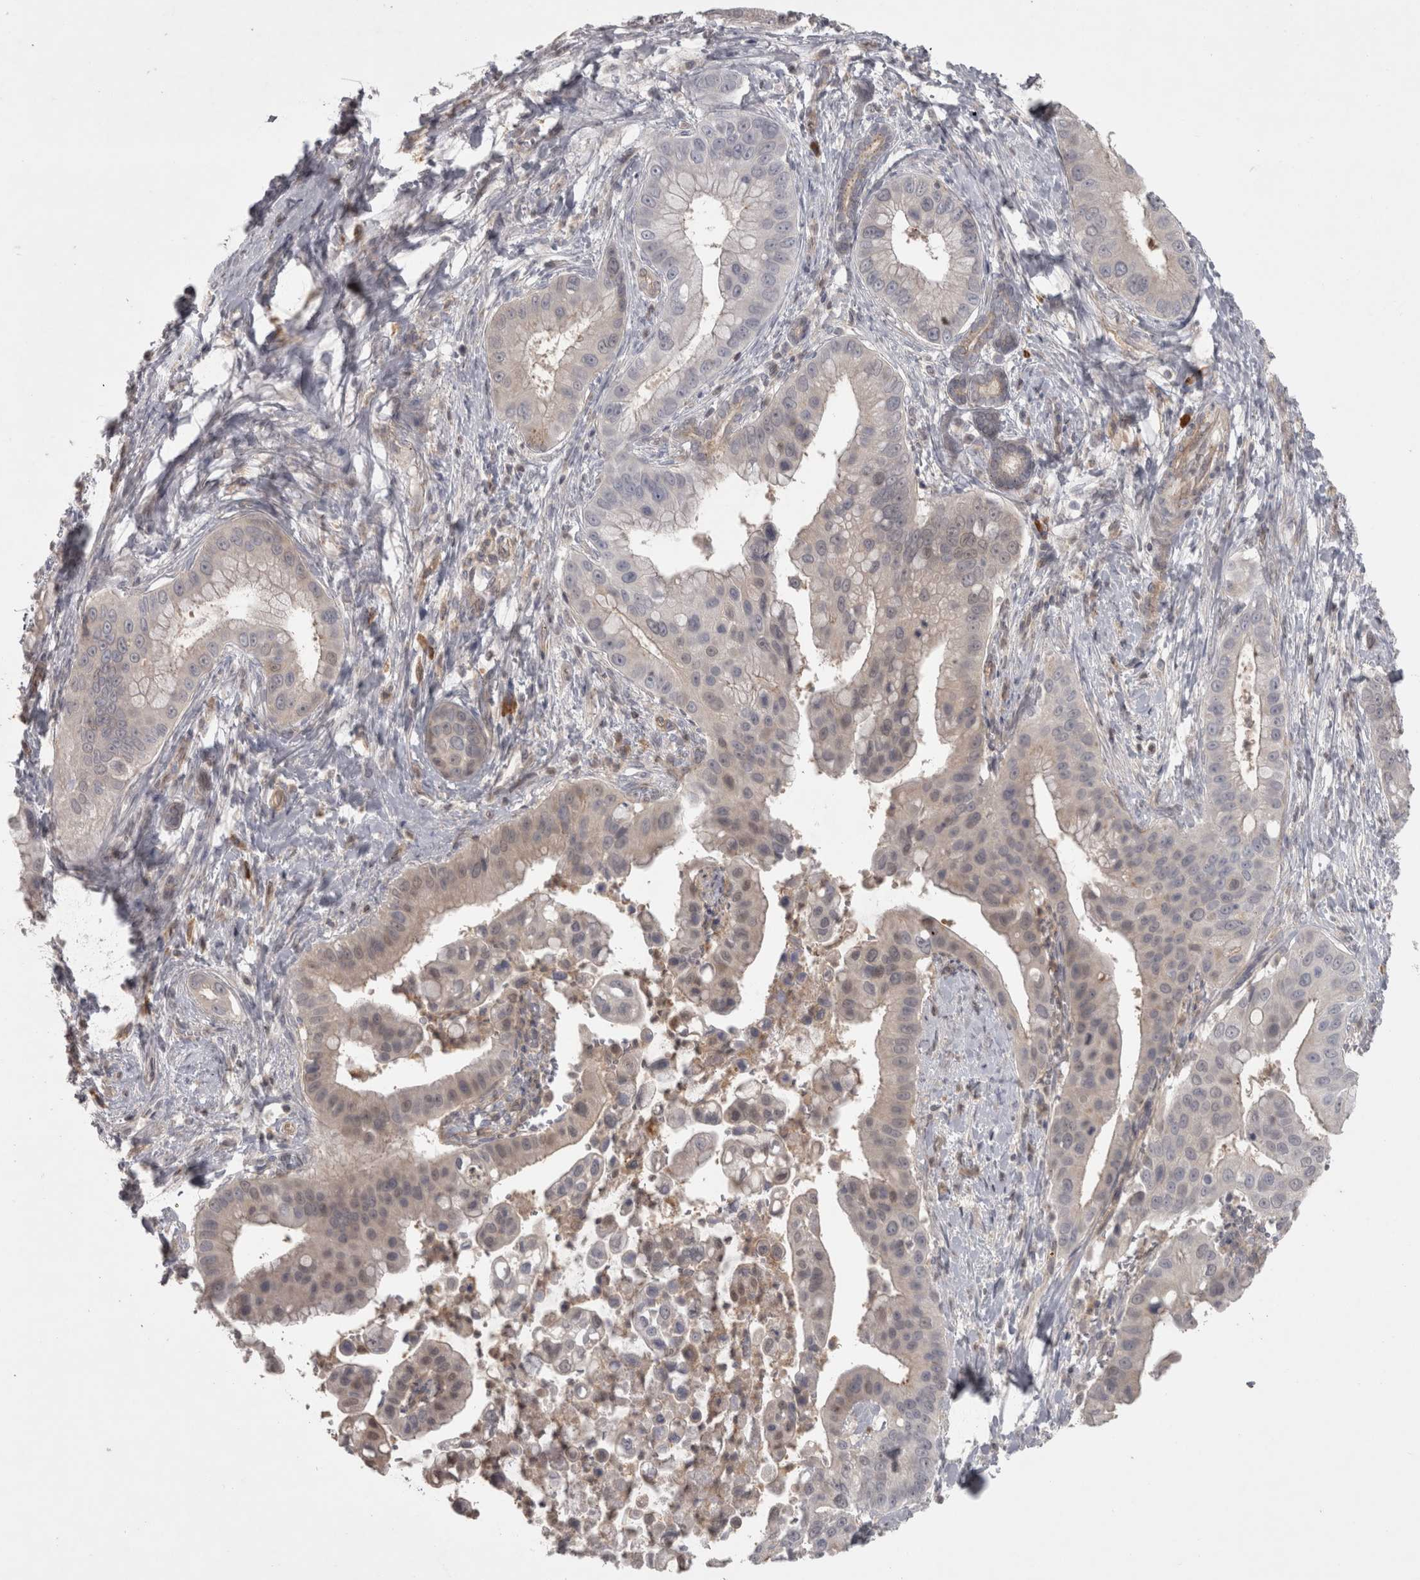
{"staining": {"intensity": "negative", "quantity": "none", "location": "none"}, "tissue": "liver cancer", "cell_type": "Tumor cells", "image_type": "cancer", "snomed": [{"axis": "morphology", "description": "Cholangiocarcinoma"}, {"axis": "topography", "description": "Liver"}], "caption": "Liver cancer stained for a protein using immunohistochemistry exhibits no staining tumor cells.", "gene": "SLCO5A1", "patient": {"sex": "female", "age": 54}}